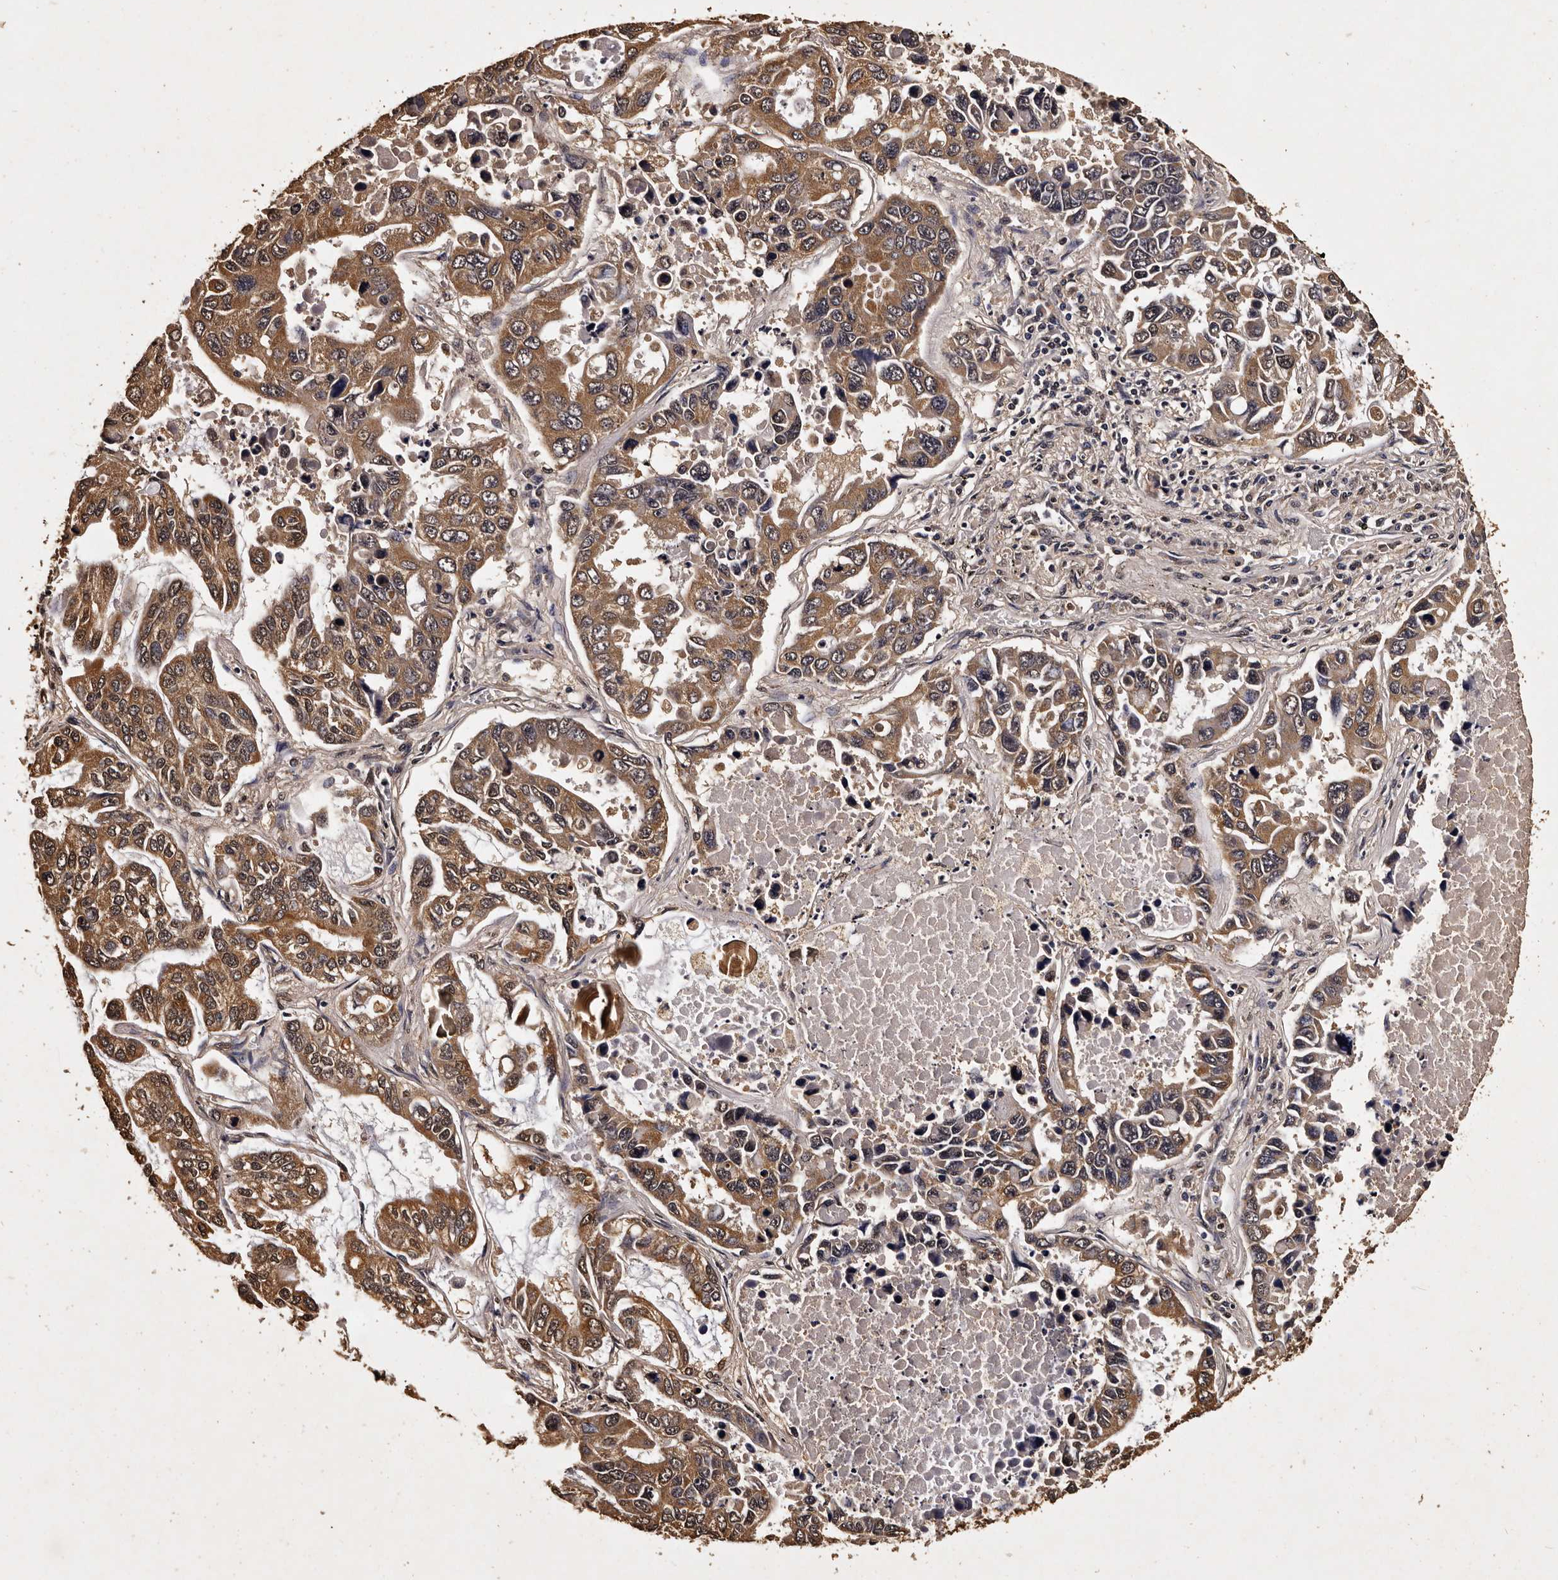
{"staining": {"intensity": "moderate", "quantity": ">75%", "location": "cytoplasmic/membranous"}, "tissue": "lung cancer", "cell_type": "Tumor cells", "image_type": "cancer", "snomed": [{"axis": "morphology", "description": "Adenocarcinoma, NOS"}, {"axis": "topography", "description": "Lung"}], "caption": "Tumor cells reveal medium levels of moderate cytoplasmic/membranous expression in about >75% of cells in human lung cancer.", "gene": "PARS2", "patient": {"sex": "male", "age": 64}}